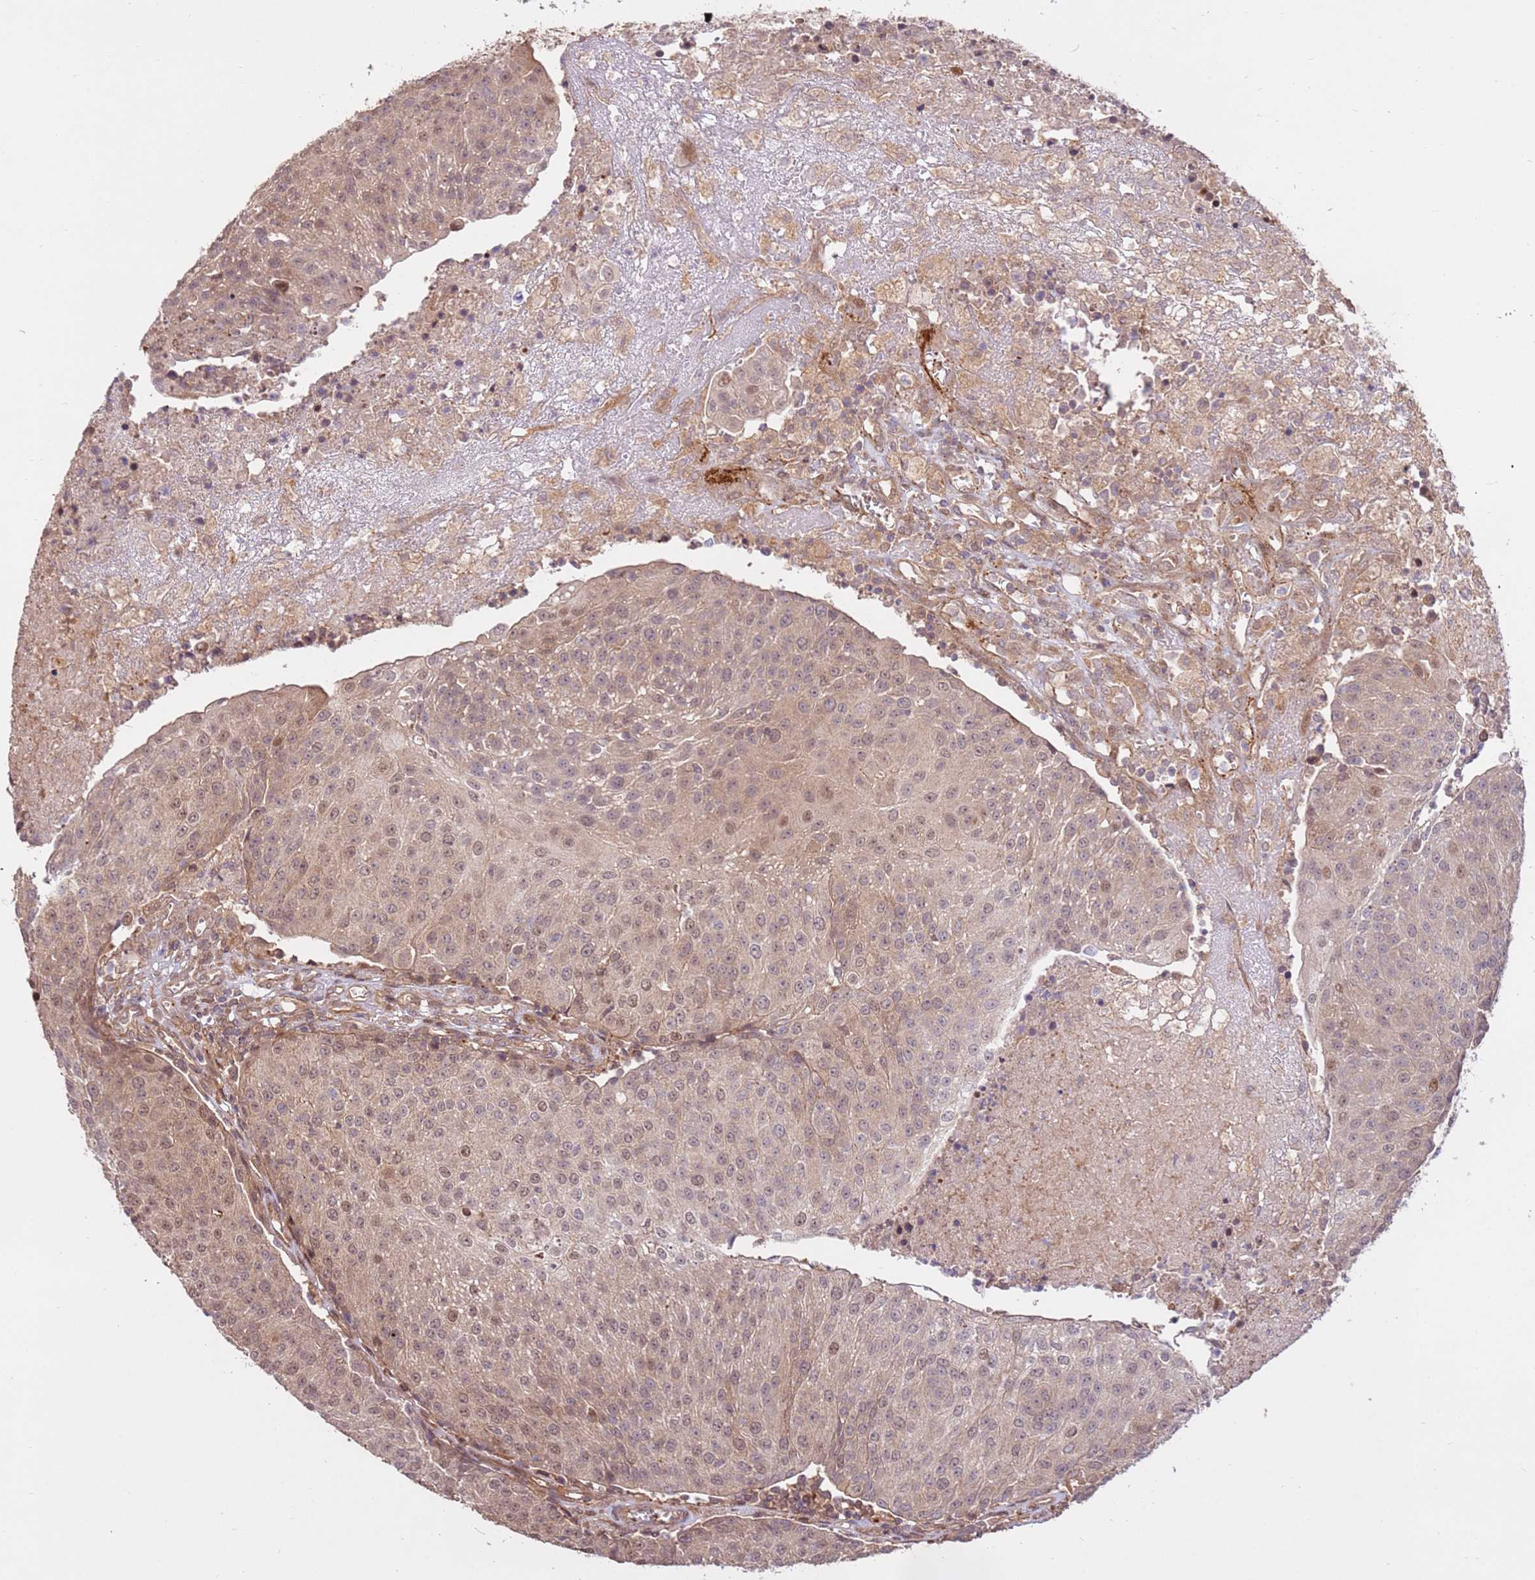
{"staining": {"intensity": "weak", "quantity": "25%-75%", "location": "nuclear"}, "tissue": "urothelial cancer", "cell_type": "Tumor cells", "image_type": "cancer", "snomed": [{"axis": "morphology", "description": "Urothelial carcinoma, High grade"}, {"axis": "topography", "description": "Urinary bladder"}], "caption": "Brown immunohistochemical staining in high-grade urothelial carcinoma displays weak nuclear positivity in about 25%-75% of tumor cells.", "gene": "CCDC112", "patient": {"sex": "female", "age": 85}}